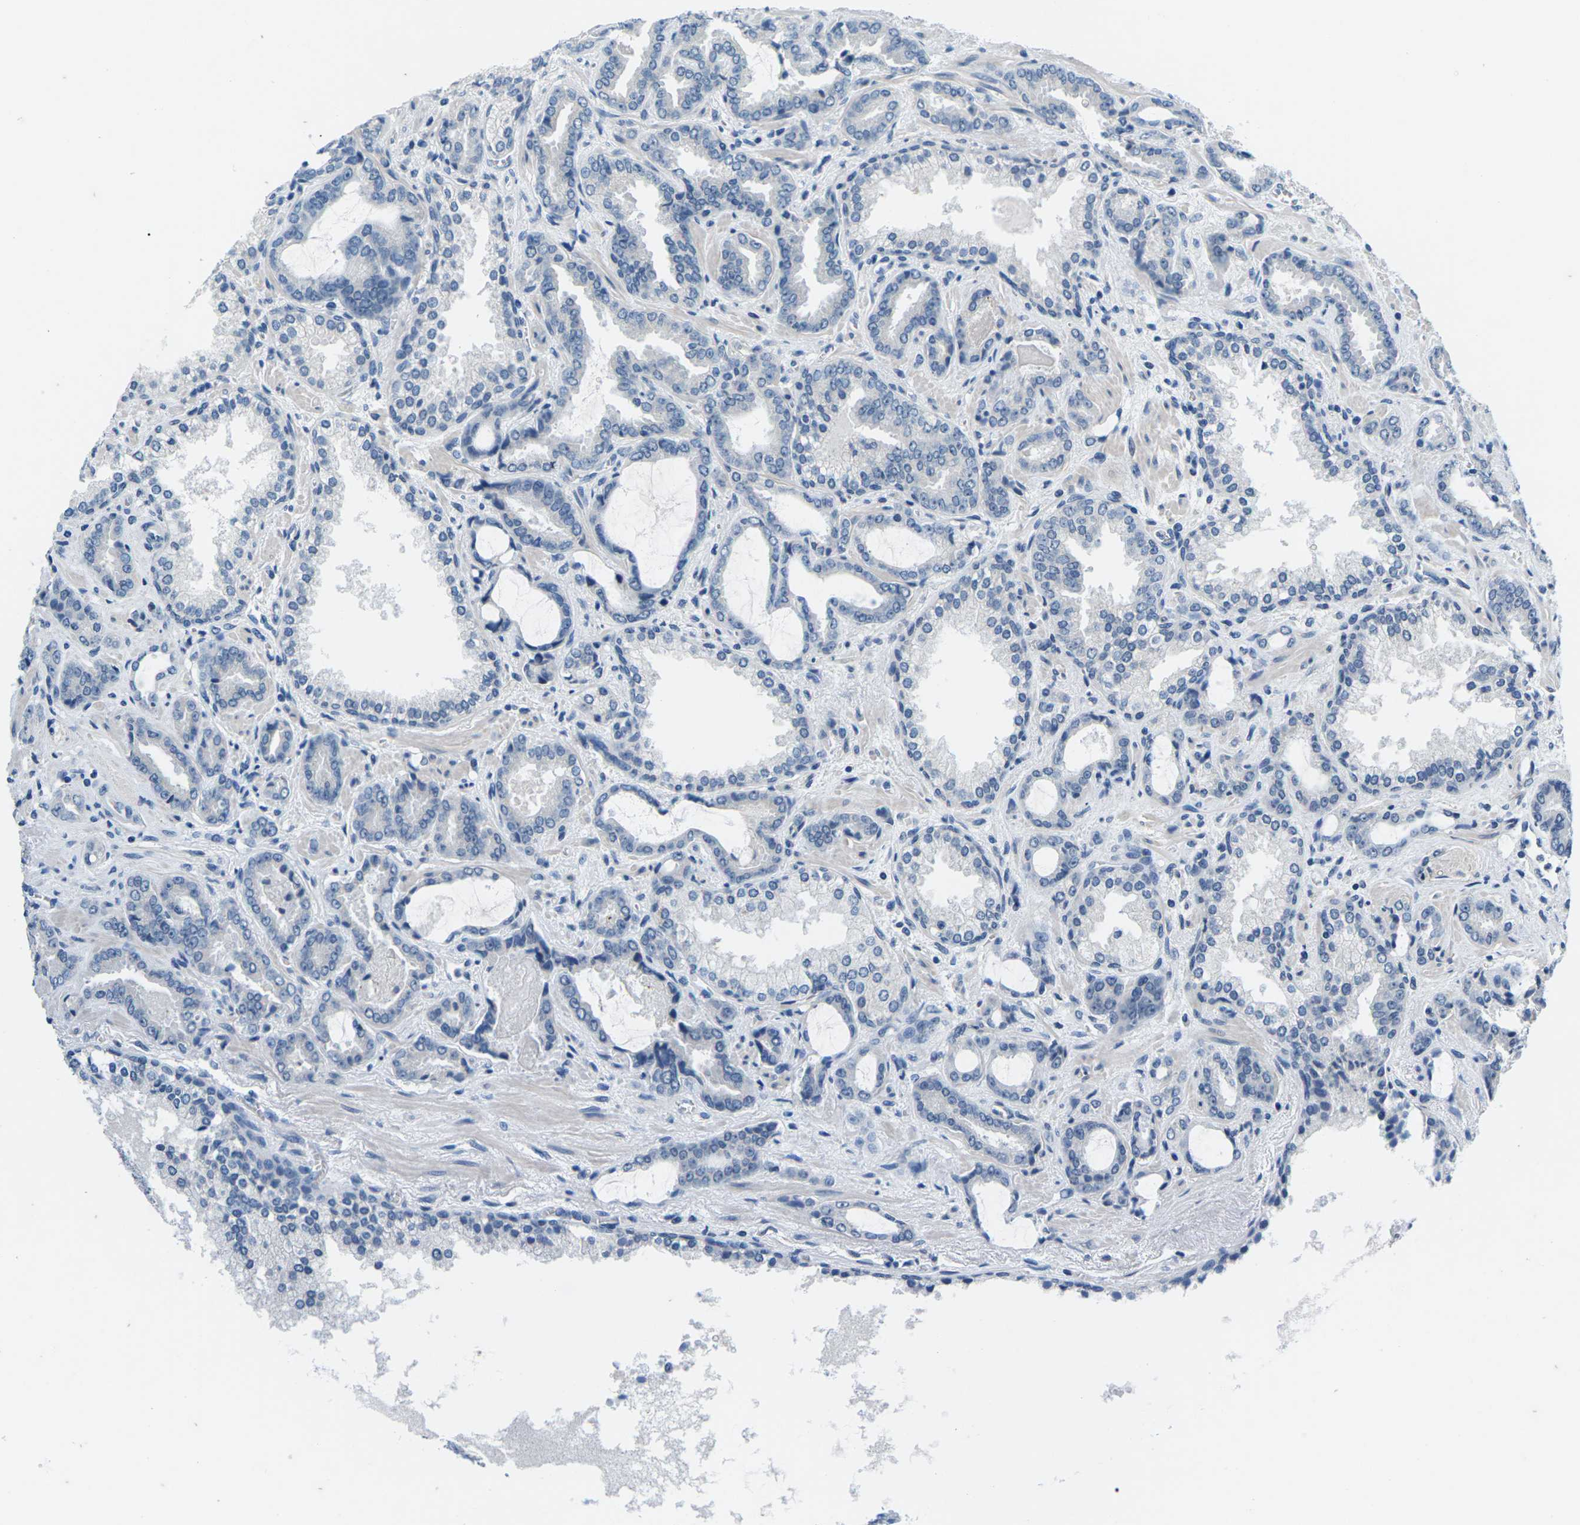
{"staining": {"intensity": "negative", "quantity": "none", "location": "none"}, "tissue": "prostate cancer", "cell_type": "Tumor cells", "image_type": "cancer", "snomed": [{"axis": "morphology", "description": "Adenocarcinoma, Low grade"}, {"axis": "topography", "description": "Prostate"}], "caption": "A photomicrograph of human prostate cancer (low-grade adenocarcinoma) is negative for staining in tumor cells.", "gene": "UMOD", "patient": {"sex": "male", "age": 60}}